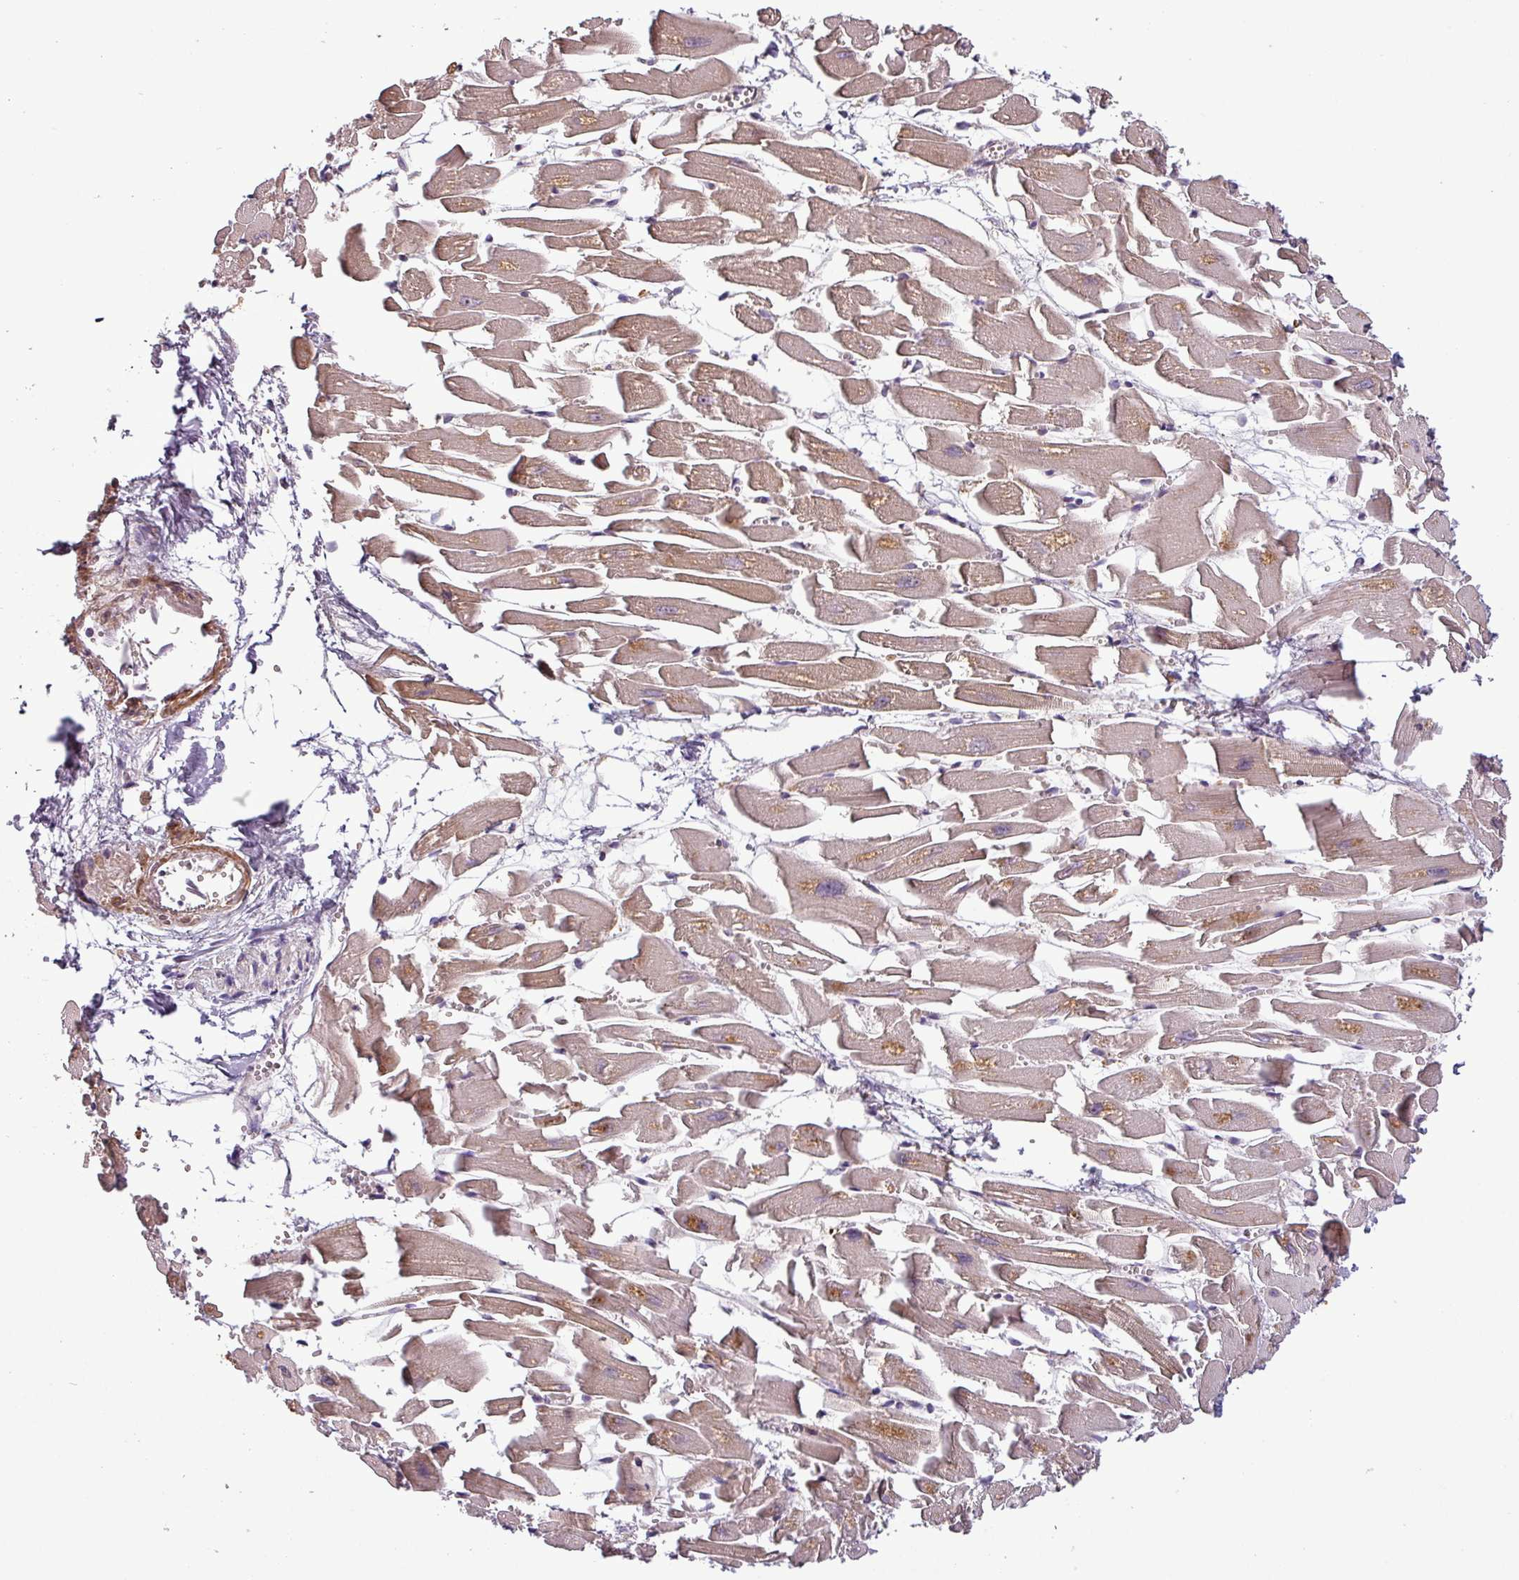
{"staining": {"intensity": "weak", "quantity": ">75%", "location": "cytoplasmic/membranous"}, "tissue": "heart muscle", "cell_type": "Cardiomyocytes", "image_type": "normal", "snomed": [{"axis": "morphology", "description": "Normal tissue, NOS"}, {"axis": "topography", "description": "Heart"}], "caption": "This photomicrograph reveals immunohistochemistry staining of unremarkable heart muscle, with low weak cytoplasmic/membranous staining in approximately >75% of cardiomyocytes.", "gene": "MOCS3", "patient": {"sex": "female", "age": 64}}